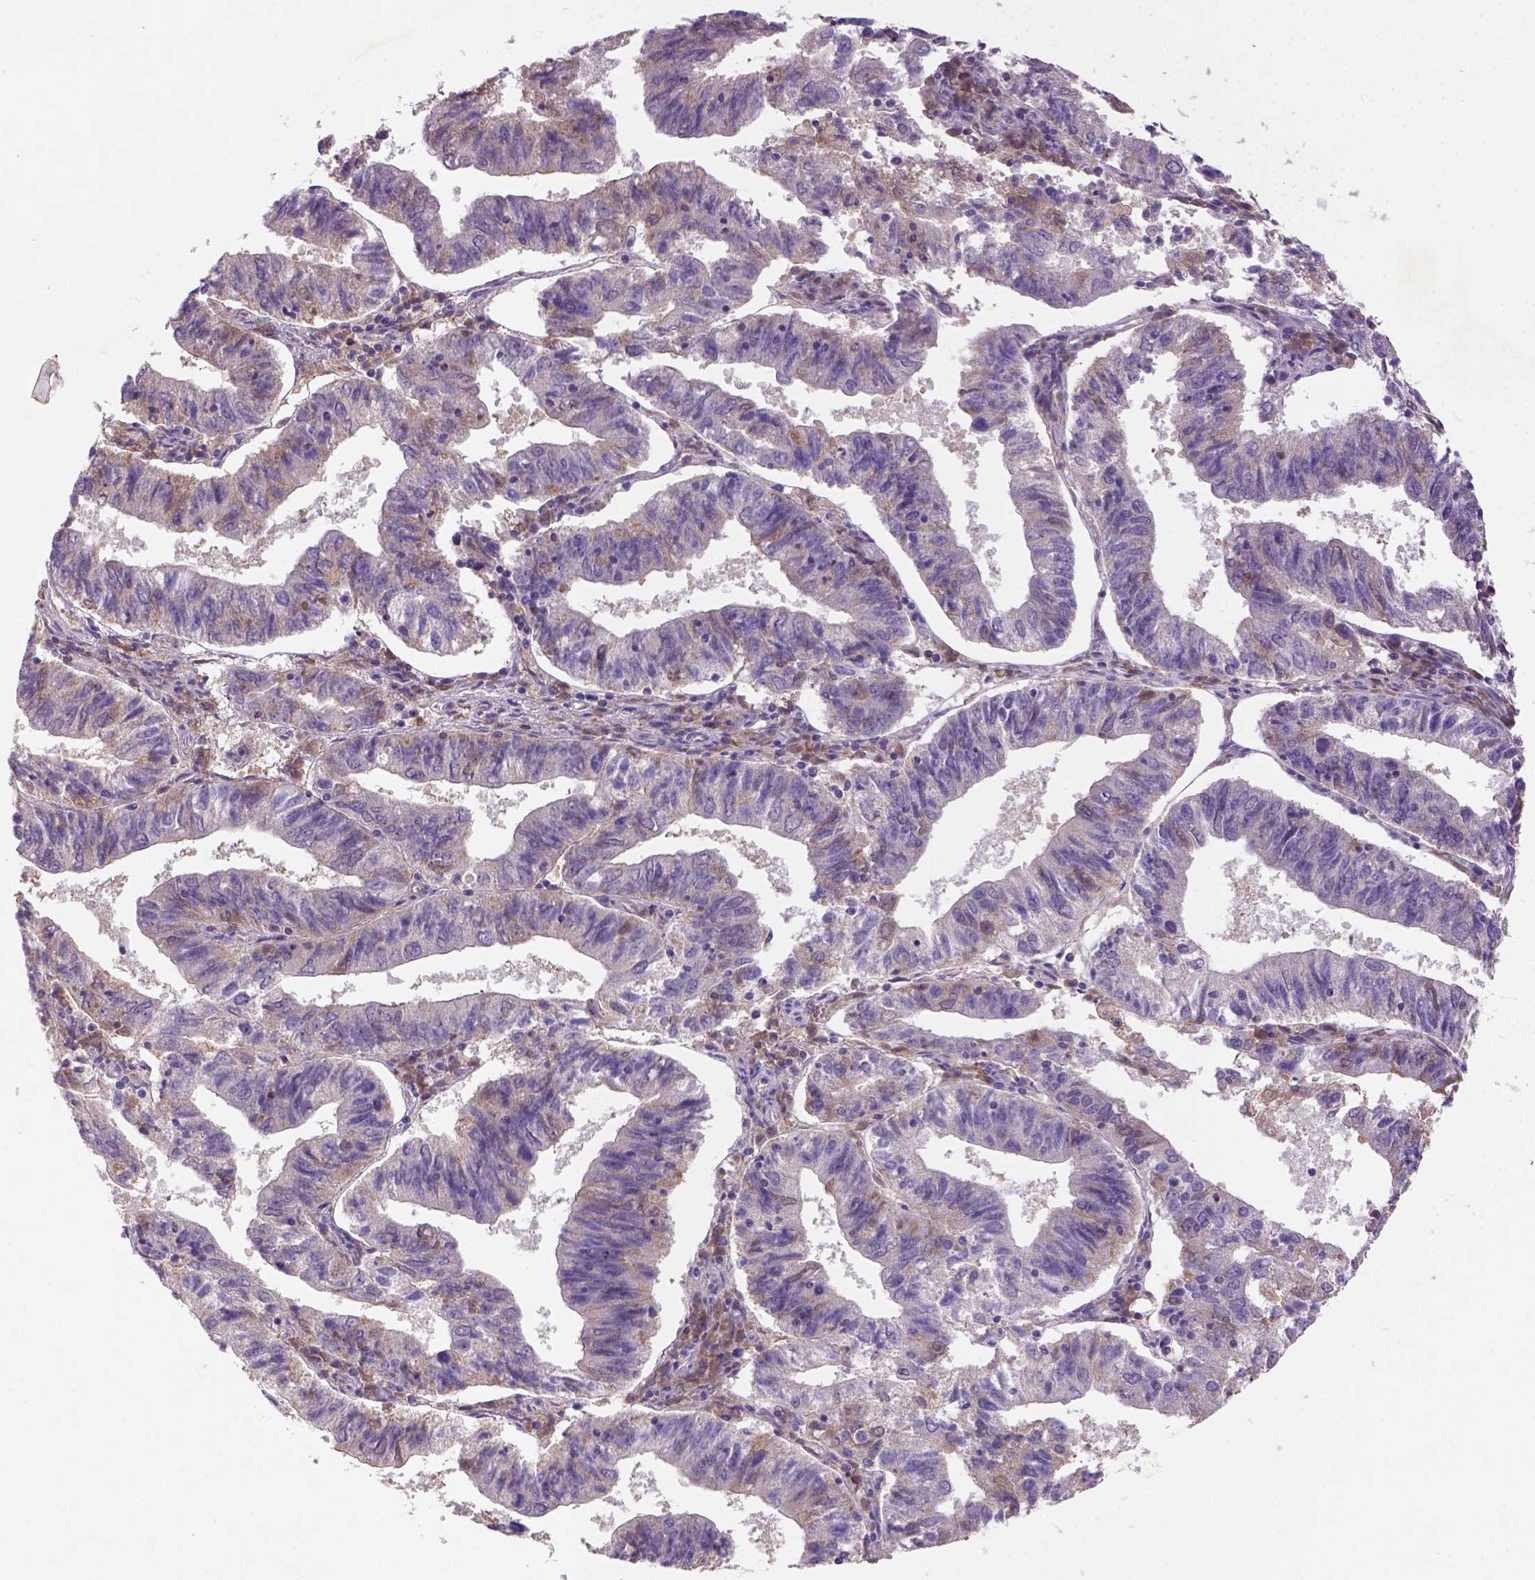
{"staining": {"intensity": "negative", "quantity": "none", "location": "none"}, "tissue": "endometrial cancer", "cell_type": "Tumor cells", "image_type": "cancer", "snomed": [{"axis": "morphology", "description": "Adenocarcinoma, NOS"}, {"axis": "topography", "description": "Endometrium"}], "caption": "High magnification brightfield microscopy of endometrial cancer stained with DAB (3,3'-diaminobenzidine) (brown) and counterstained with hematoxylin (blue): tumor cells show no significant expression.", "gene": "NLGN2", "patient": {"sex": "female", "age": 82}}